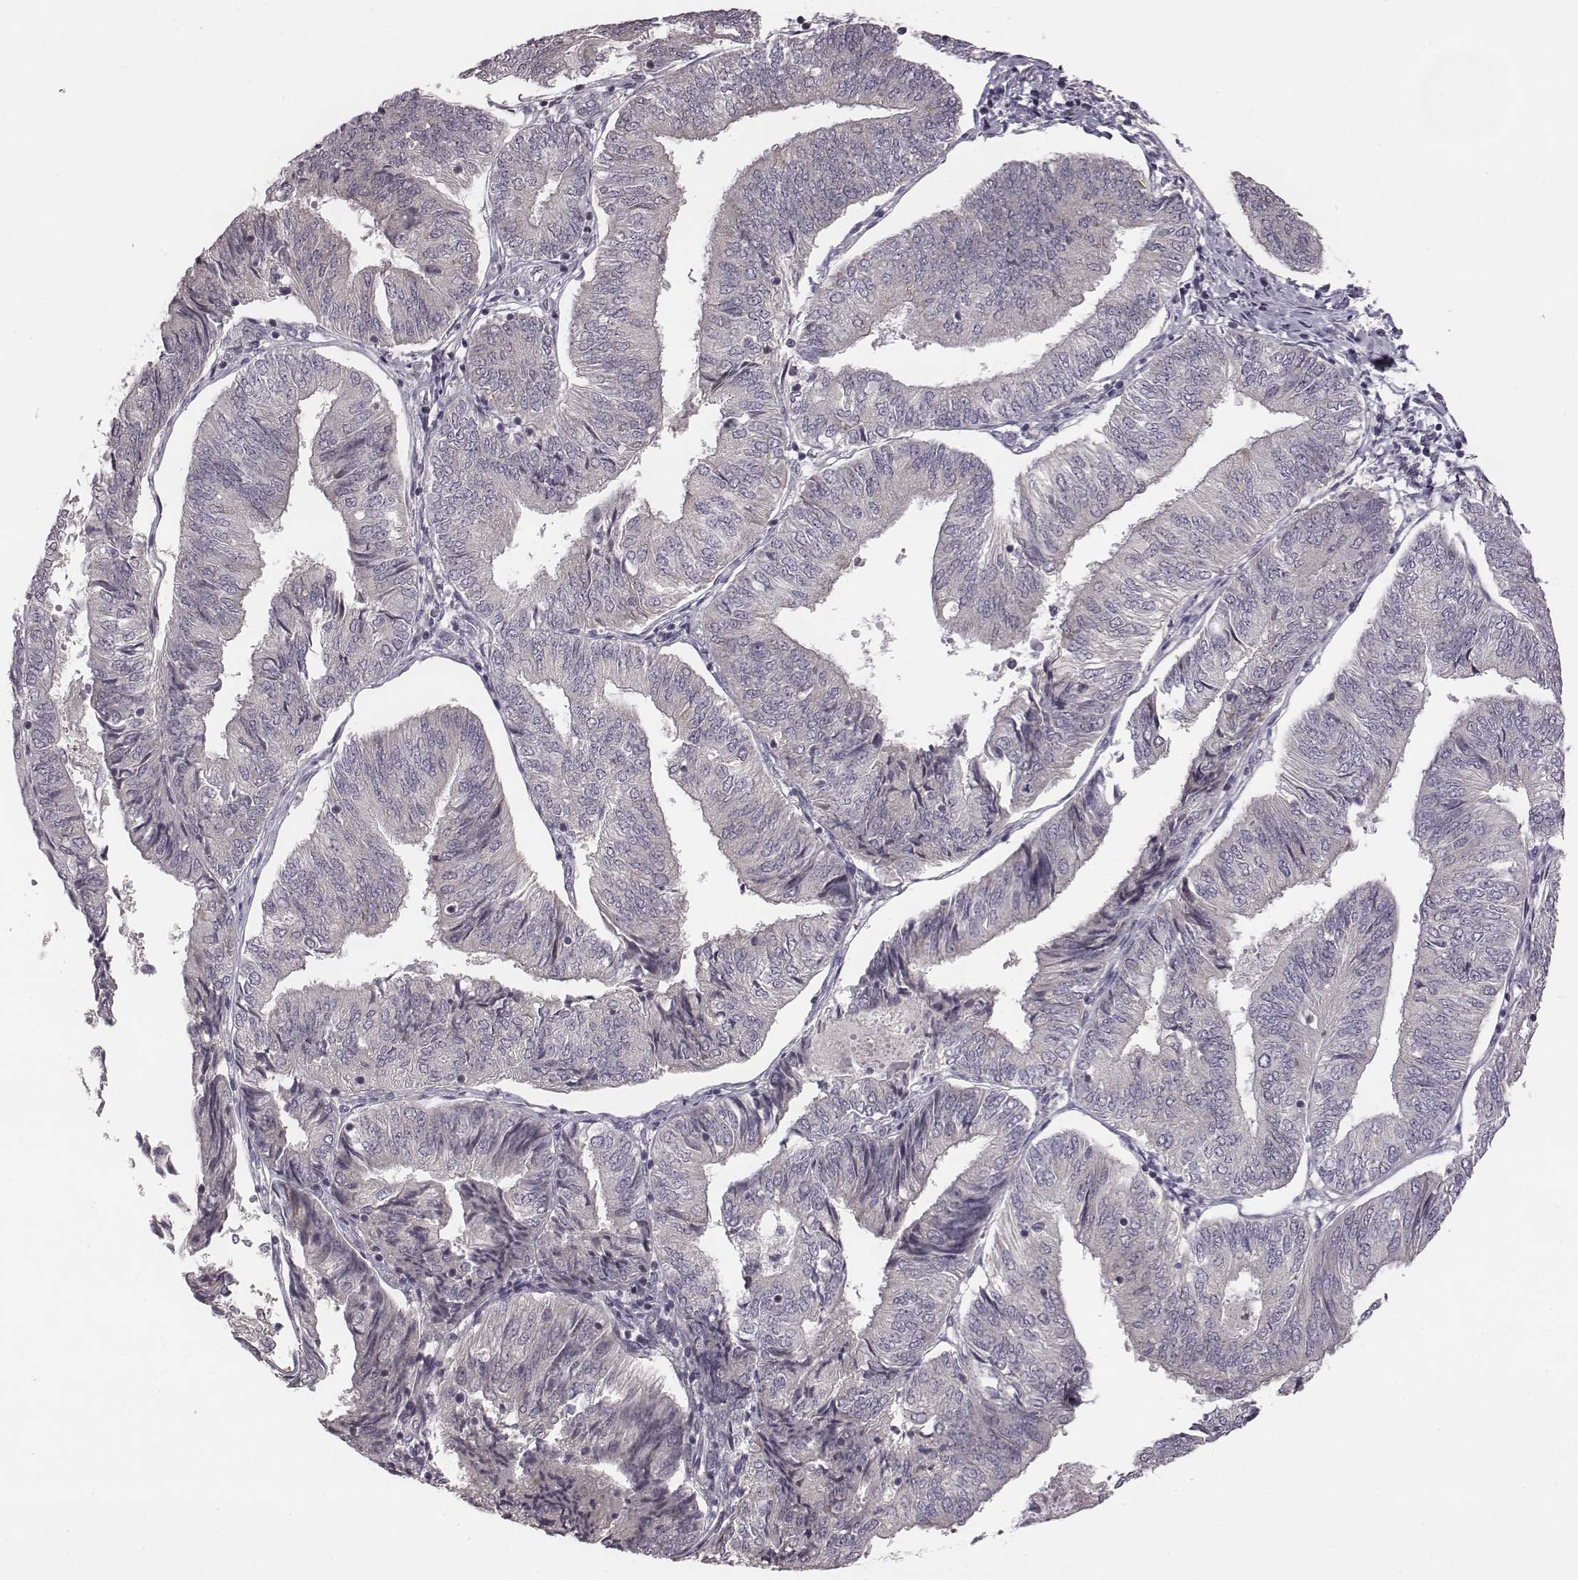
{"staining": {"intensity": "negative", "quantity": "none", "location": "none"}, "tissue": "endometrial cancer", "cell_type": "Tumor cells", "image_type": "cancer", "snomed": [{"axis": "morphology", "description": "Adenocarcinoma, NOS"}, {"axis": "topography", "description": "Endometrium"}], "caption": "A high-resolution histopathology image shows IHC staining of adenocarcinoma (endometrial), which reveals no significant expression in tumor cells.", "gene": "BICDL1", "patient": {"sex": "female", "age": 58}}